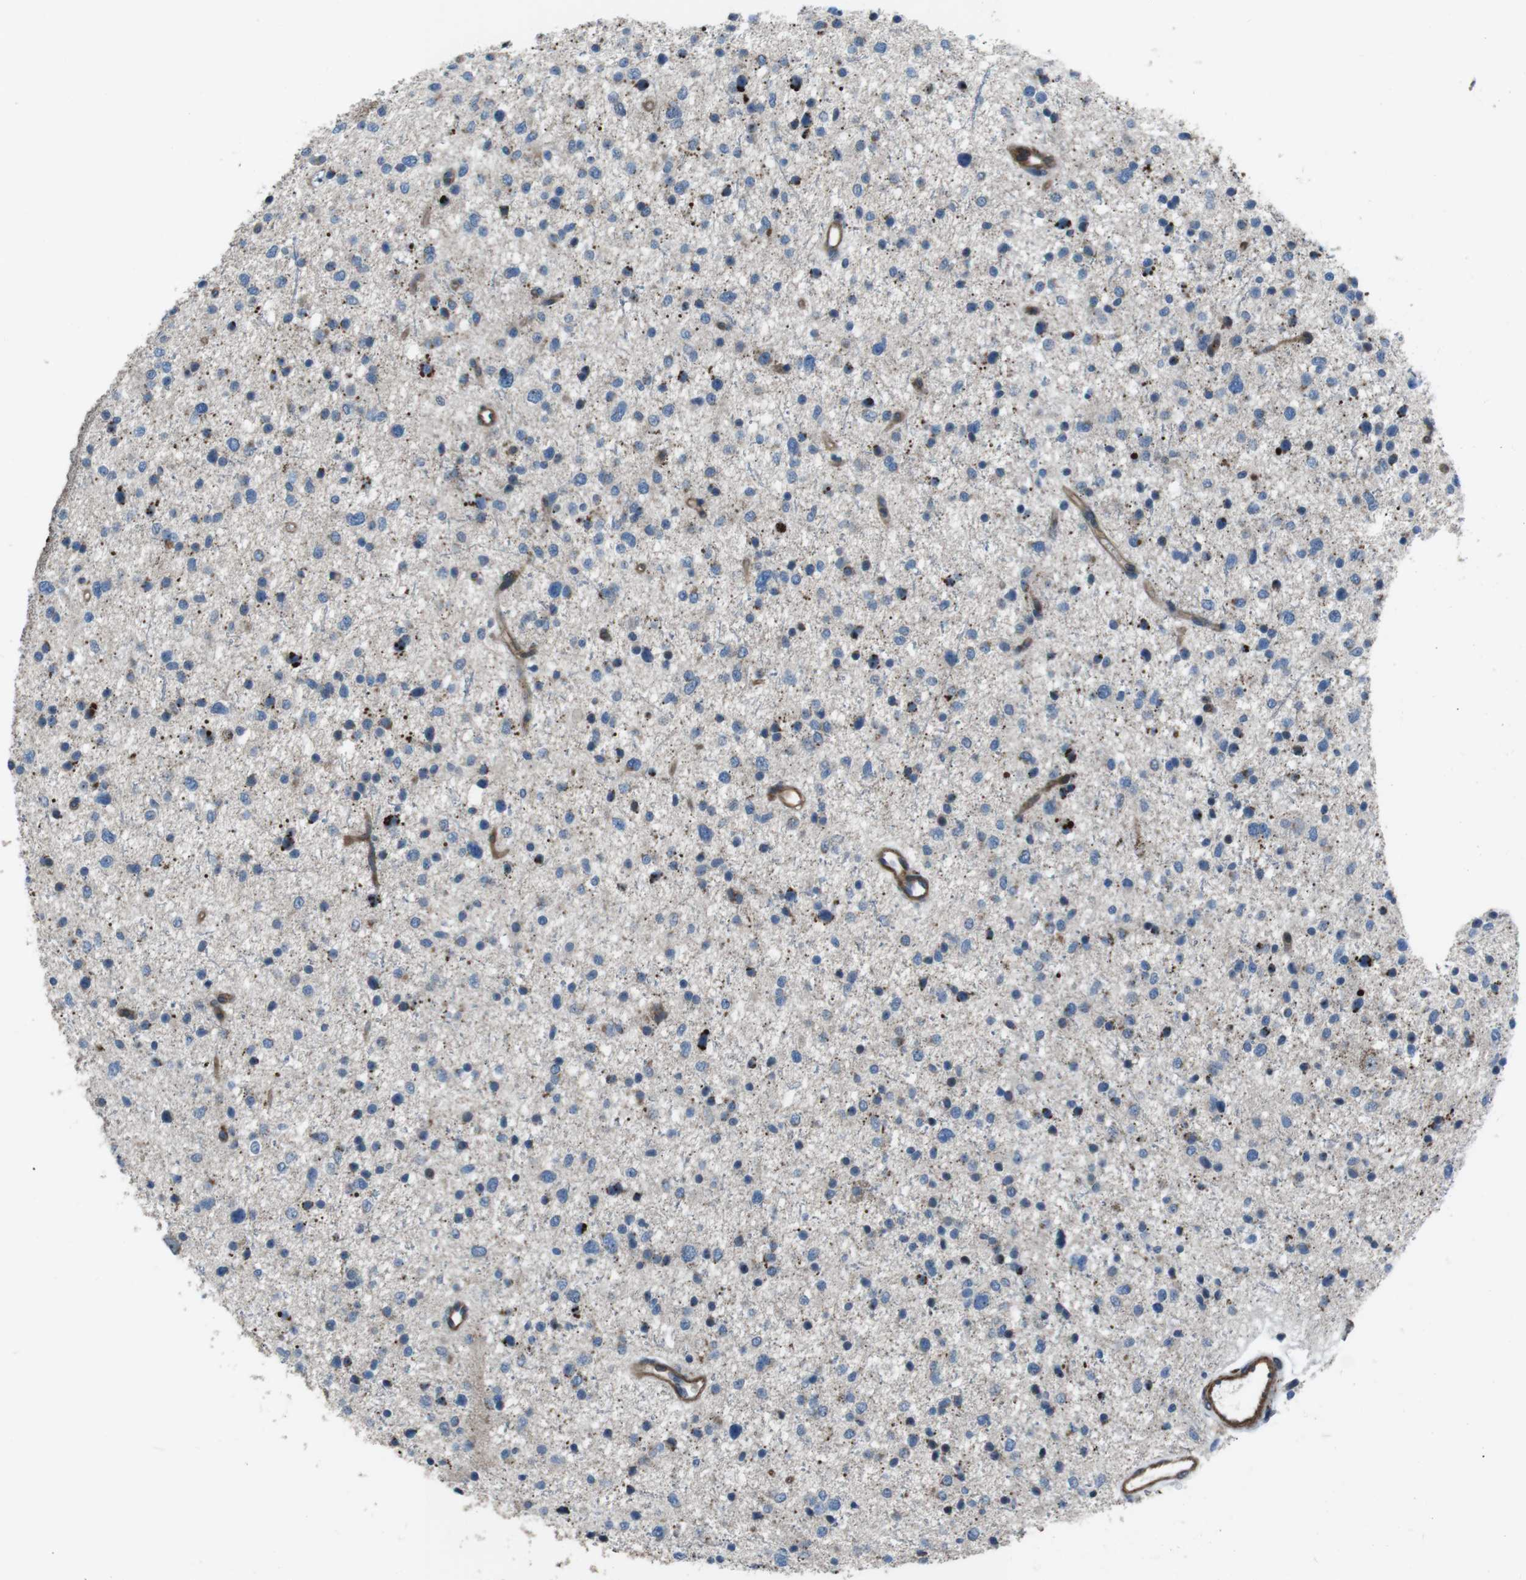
{"staining": {"intensity": "weak", "quantity": "<25%", "location": "cytoplasmic/membranous"}, "tissue": "glioma", "cell_type": "Tumor cells", "image_type": "cancer", "snomed": [{"axis": "morphology", "description": "Glioma, malignant, Low grade"}, {"axis": "topography", "description": "Brain"}], "caption": "Tumor cells show no significant protein expression in glioma.", "gene": "FAM174B", "patient": {"sex": "female", "age": 37}}